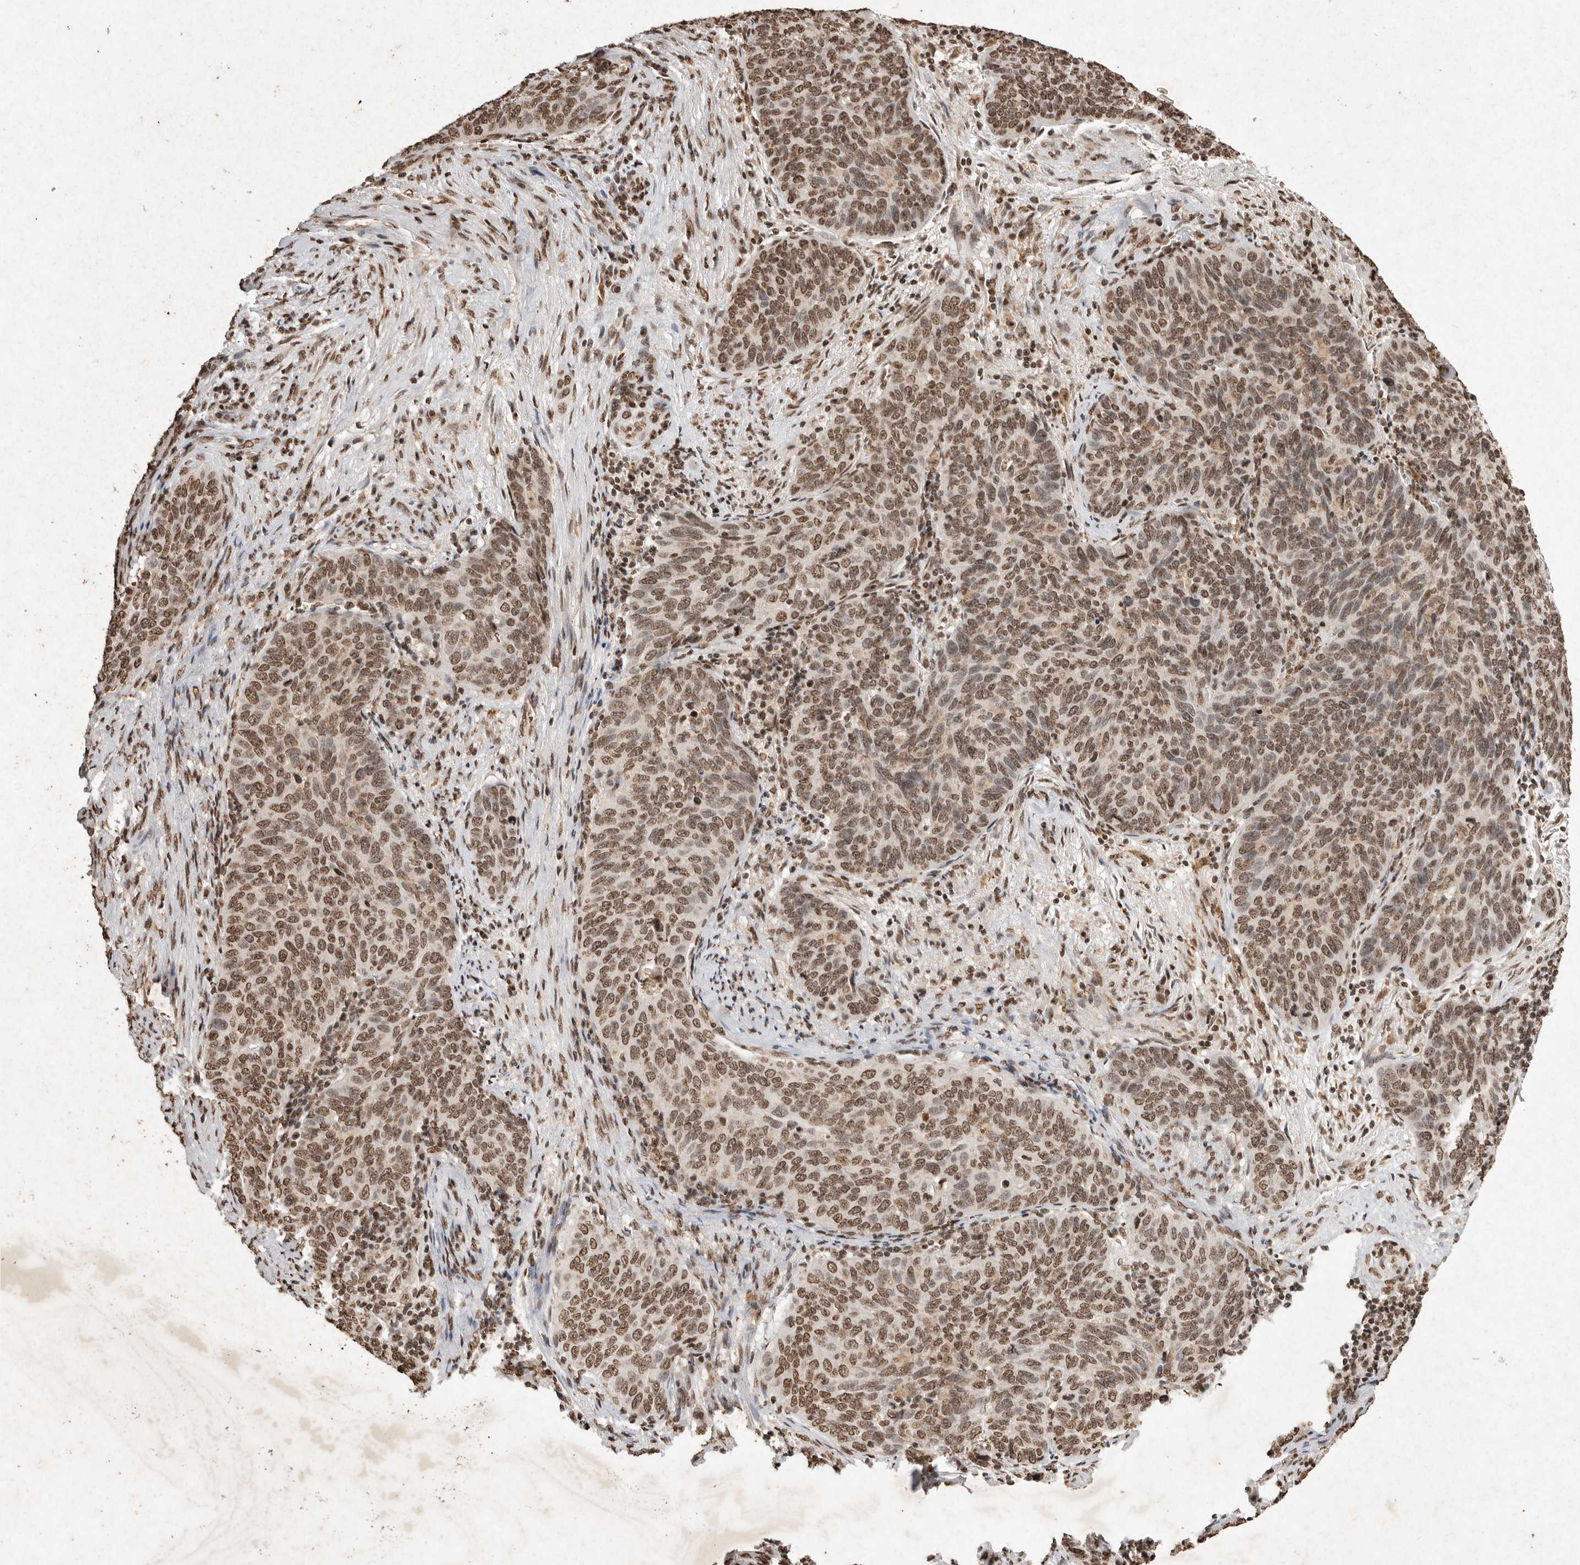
{"staining": {"intensity": "moderate", "quantity": ">75%", "location": "nuclear"}, "tissue": "cervical cancer", "cell_type": "Tumor cells", "image_type": "cancer", "snomed": [{"axis": "morphology", "description": "Squamous cell carcinoma, NOS"}, {"axis": "topography", "description": "Cervix"}], "caption": "Cervical cancer stained for a protein (brown) exhibits moderate nuclear positive expression in about >75% of tumor cells.", "gene": "NKX3-2", "patient": {"sex": "female", "age": 60}}